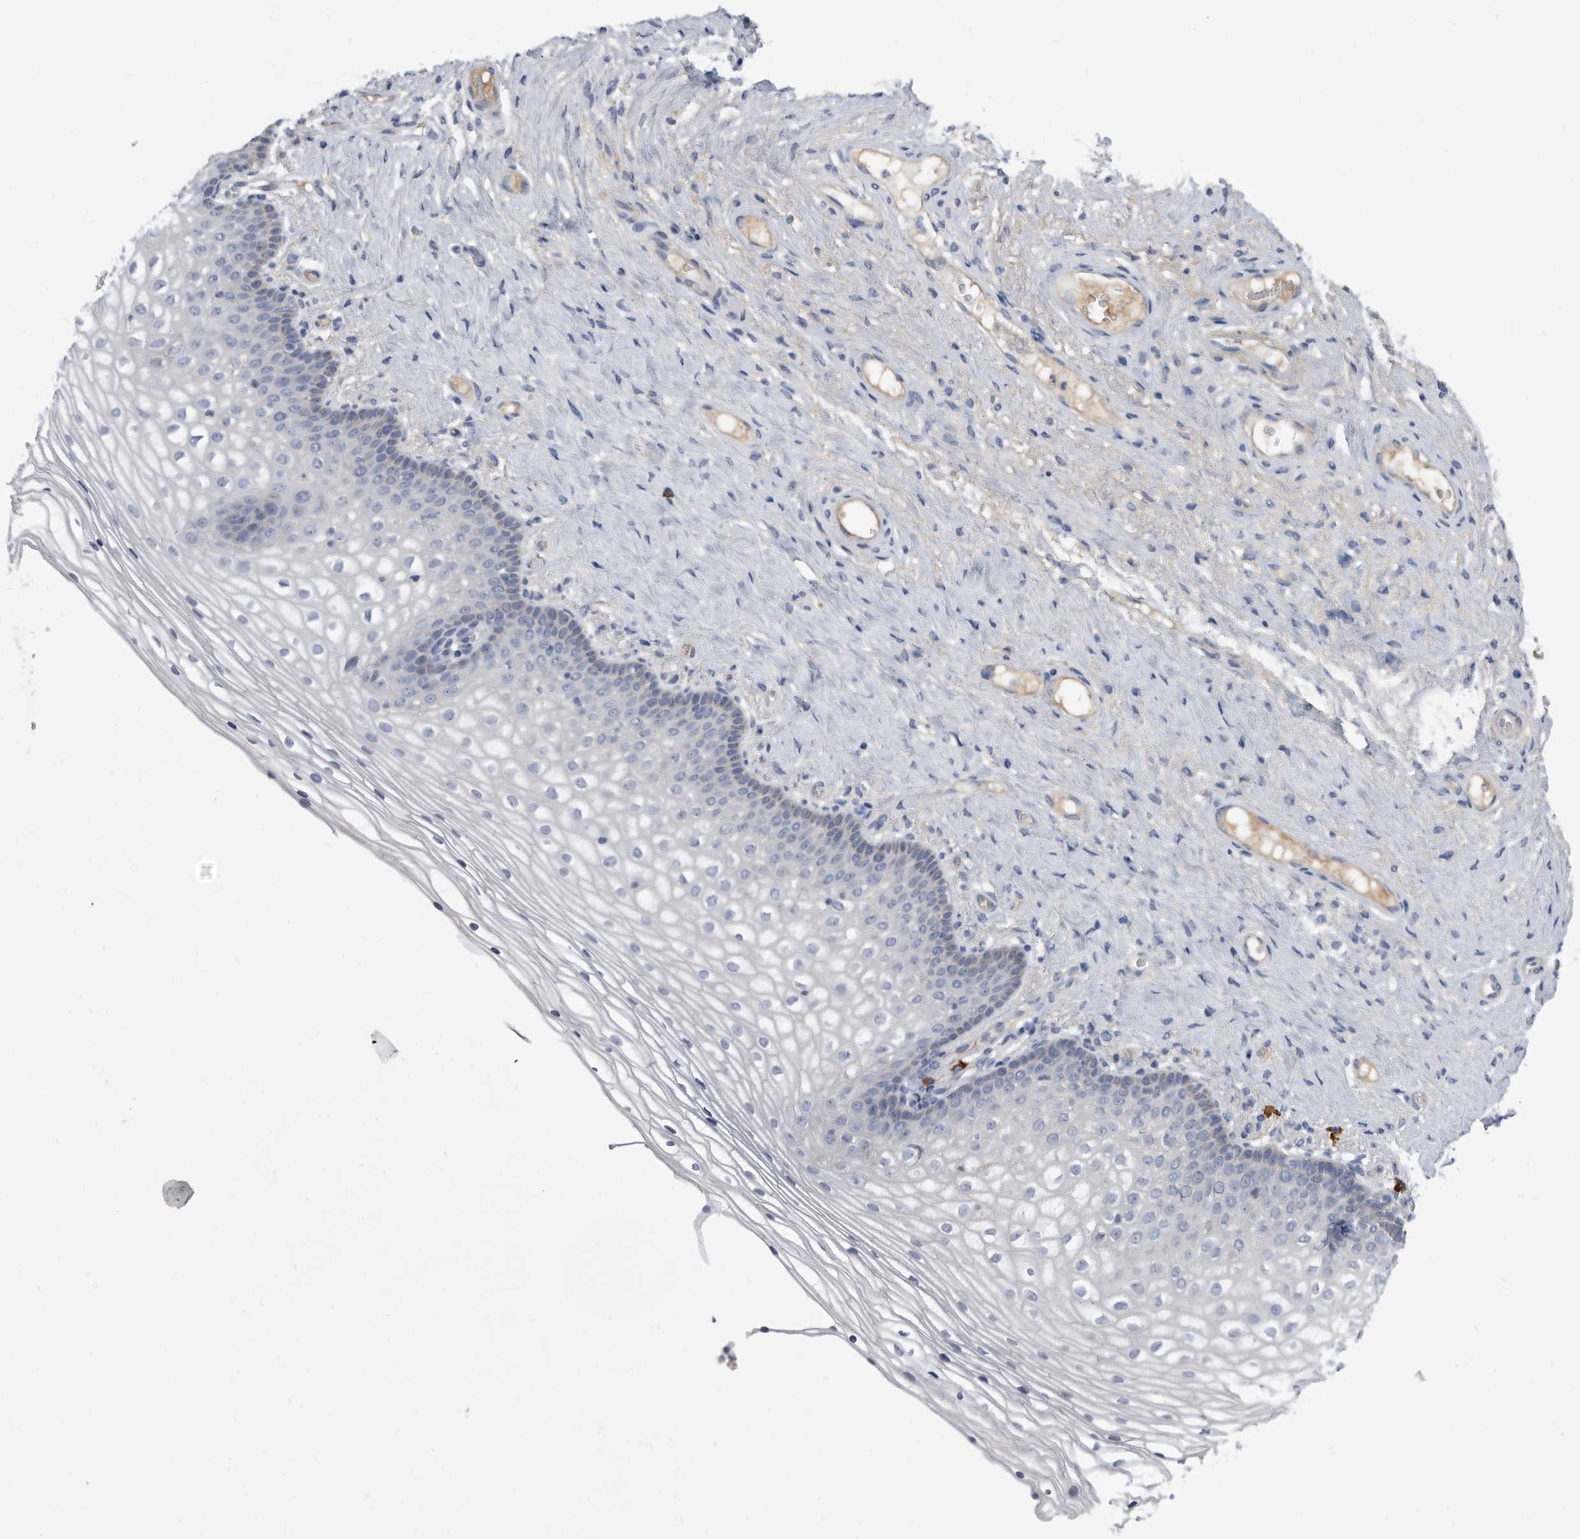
{"staining": {"intensity": "negative", "quantity": "none", "location": "none"}, "tissue": "vagina", "cell_type": "Squamous epithelial cells", "image_type": "normal", "snomed": [{"axis": "morphology", "description": "Normal tissue, NOS"}, {"axis": "topography", "description": "Vagina"}], "caption": "Squamous epithelial cells are negative for protein expression in normal human vagina. (DAB (3,3'-diaminobenzidine) immunohistochemistry, high magnification).", "gene": "BTBD6", "patient": {"sex": "female", "age": 60}}